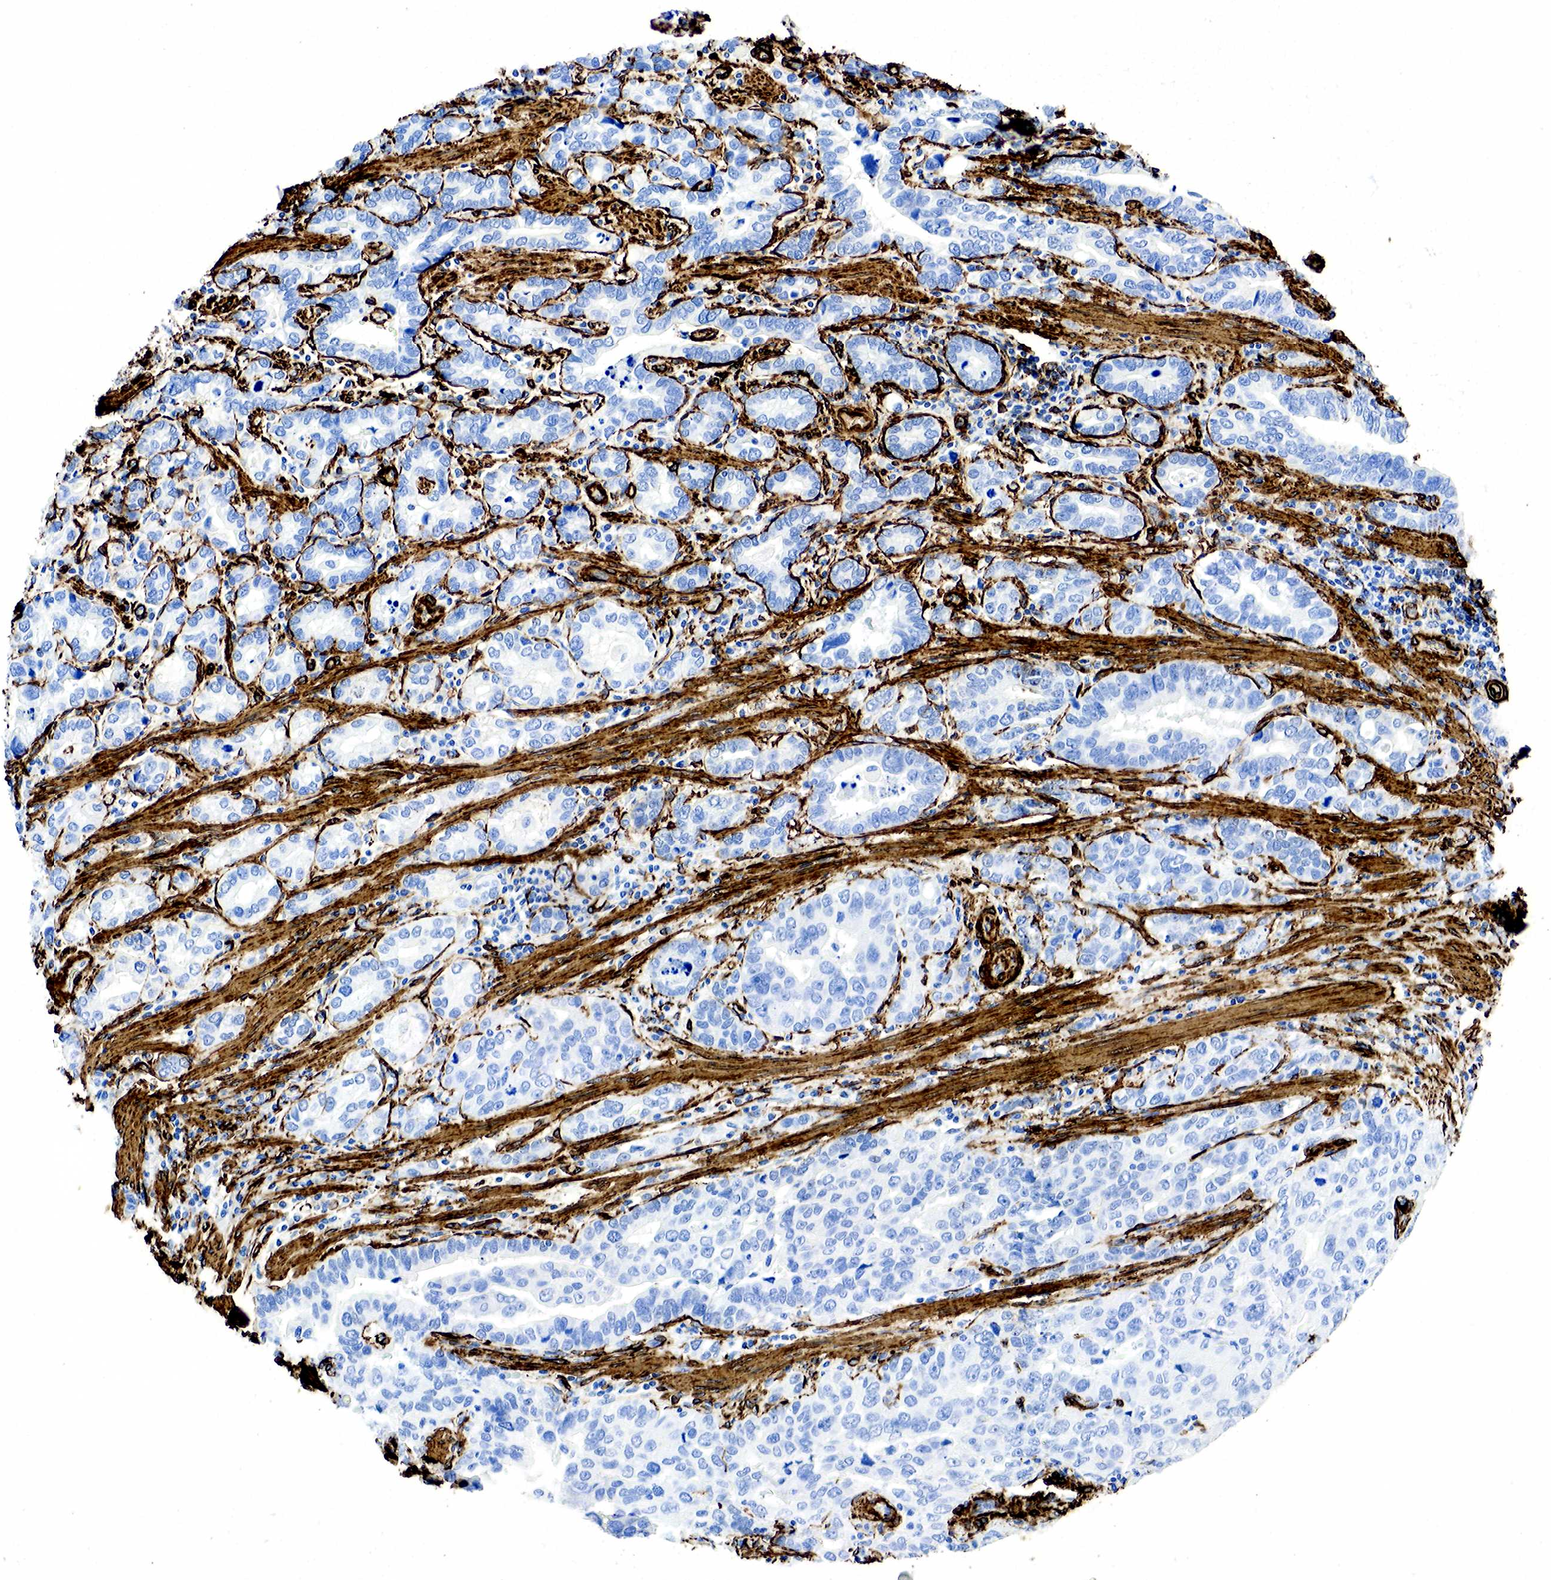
{"staining": {"intensity": "negative", "quantity": "none", "location": "none"}, "tissue": "stomach cancer", "cell_type": "Tumor cells", "image_type": "cancer", "snomed": [{"axis": "morphology", "description": "Adenocarcinoma, NOS"}, {"axis": "topography", "description": "Stomach, upper"}], "caption": "The histopathology image displays no staining of tumor cells in stomach cancer.", "gene": "ACTA2", "patient": {"sex": "male", "age": 76}}